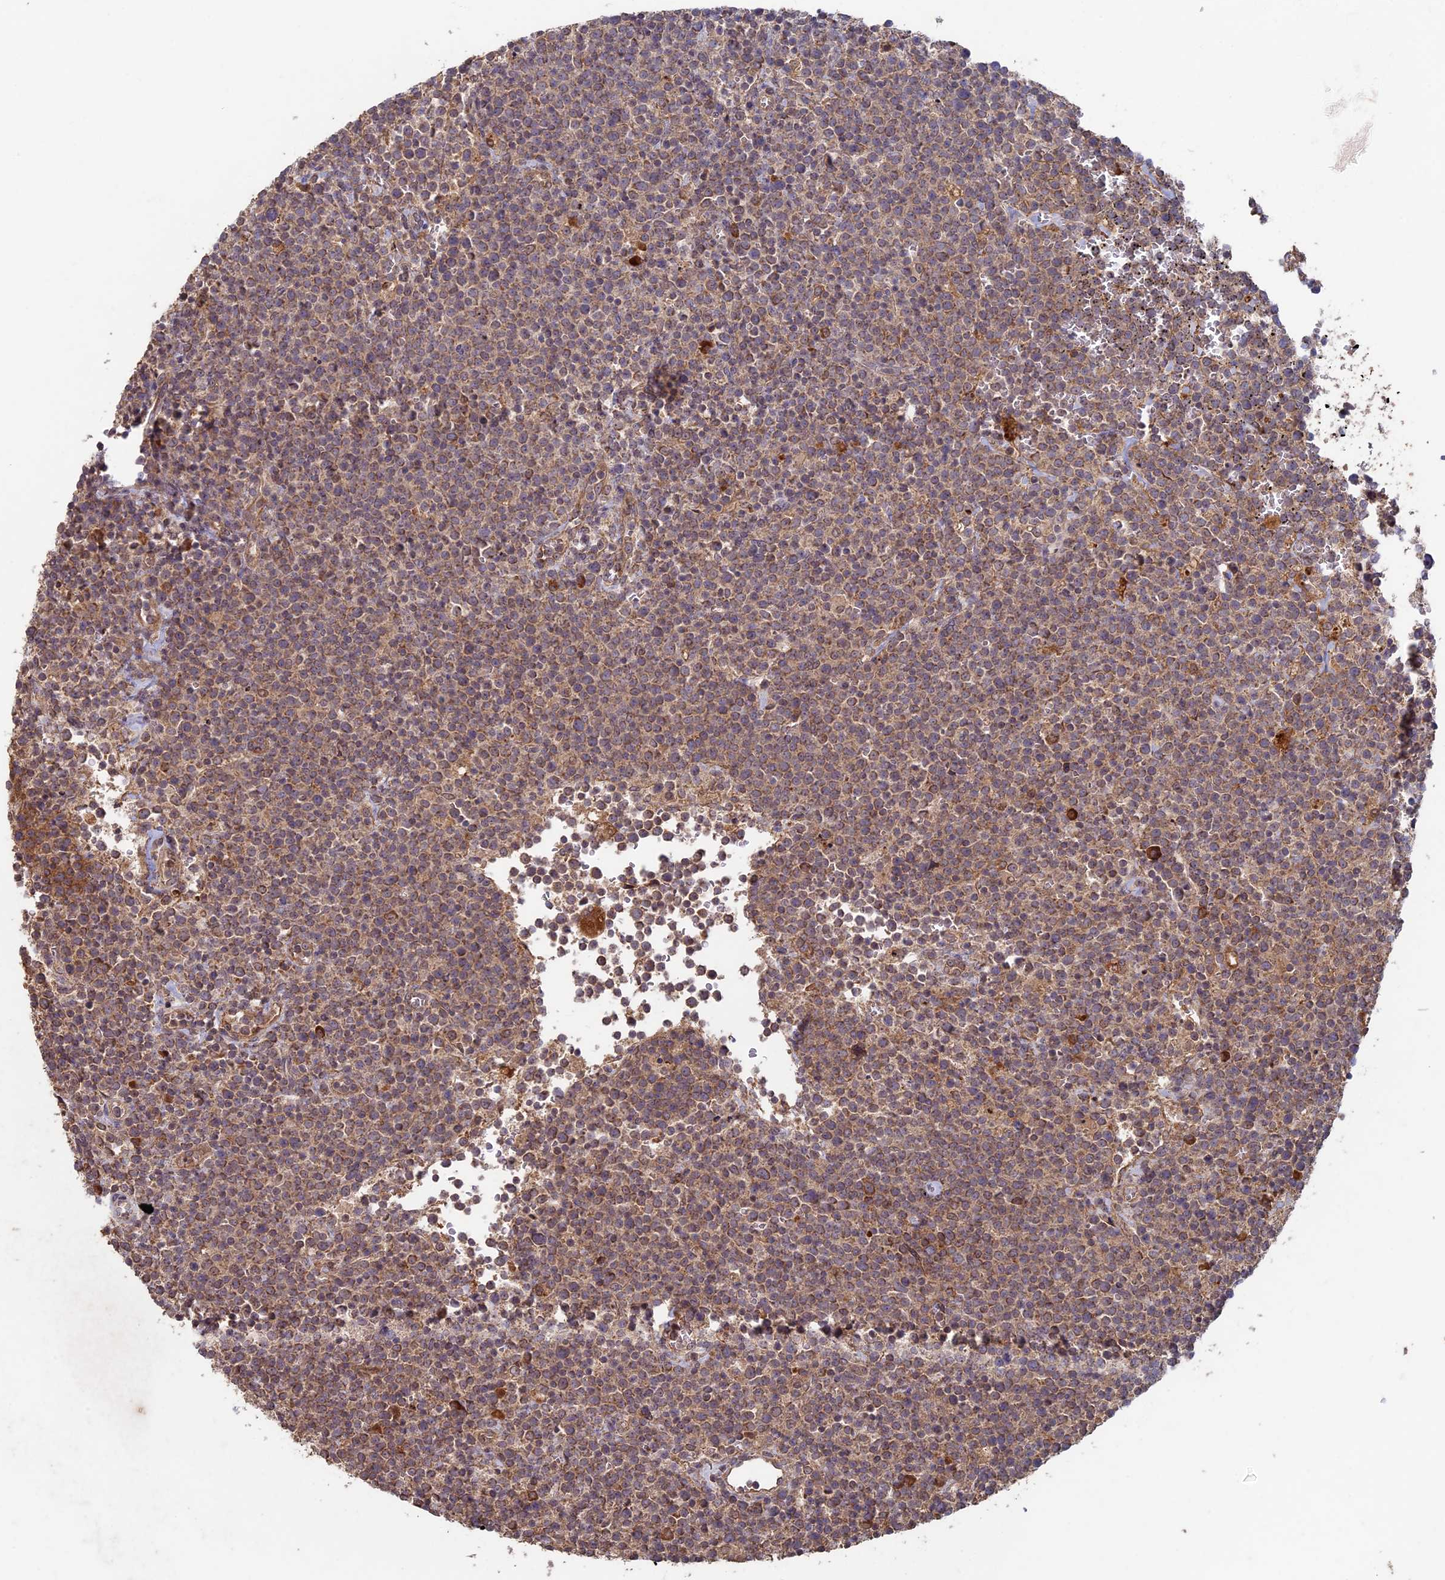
{"staining": {"intensity": "moderate", "quantity": ">75%", "location": "cytoplasmic/membranous"}, "tissue": "lymphoma", "cell_type": "Tumor cells", "image_type": "cancer", "snomed": [{"axis": "morphology", "description": "Malignant lymphoma, non-Hodgkin's type, High grade"}, {"axis": "topography", "description": "Lymph node"}], "caption": "Lymphoma stained with DAB (3,3'-diaminobenzidine) IHC shows medium levels of moderate cytoplasmic/membranous staining in approximately >75% of tumor cells.", "gene": "RCCD1", "patient": {"sex": "male", "age": 61}}